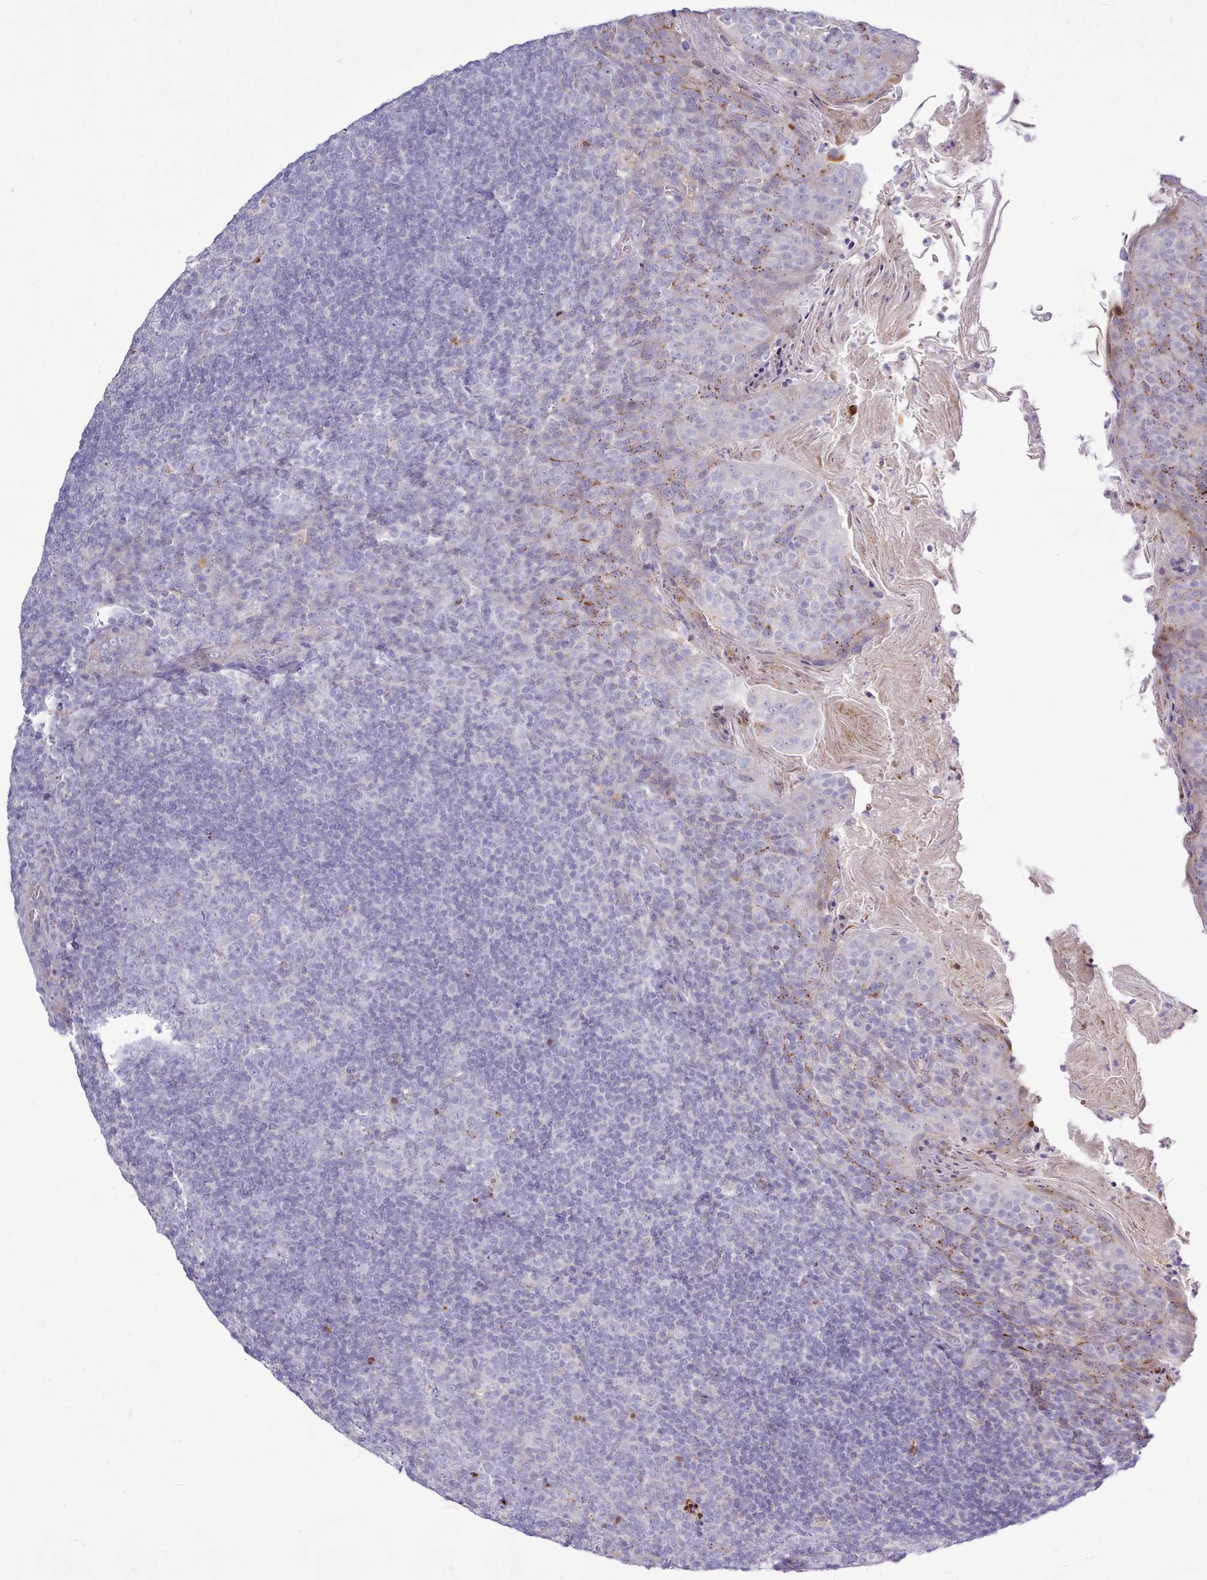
{"staining": {"intensity": "negative", "quantity": "none", "location": "none"}, "tissue": "tonsil", "cell_type": "Germinal center cells", "image_type": "normal", "snomed": [{"axis": "morphology", "description": "Normal tissue, NOS"}, {"axis": "topography", "description": "Tonsil"}], "caption": "Immunohistochemical staining of unremarkable human tonsil reveals no significant staining in germinal center cells. (DAB IHC with hematoxylin counter stain).", "gene": "SRD5A1", "patient": {"sex": "female", "age": 10}}